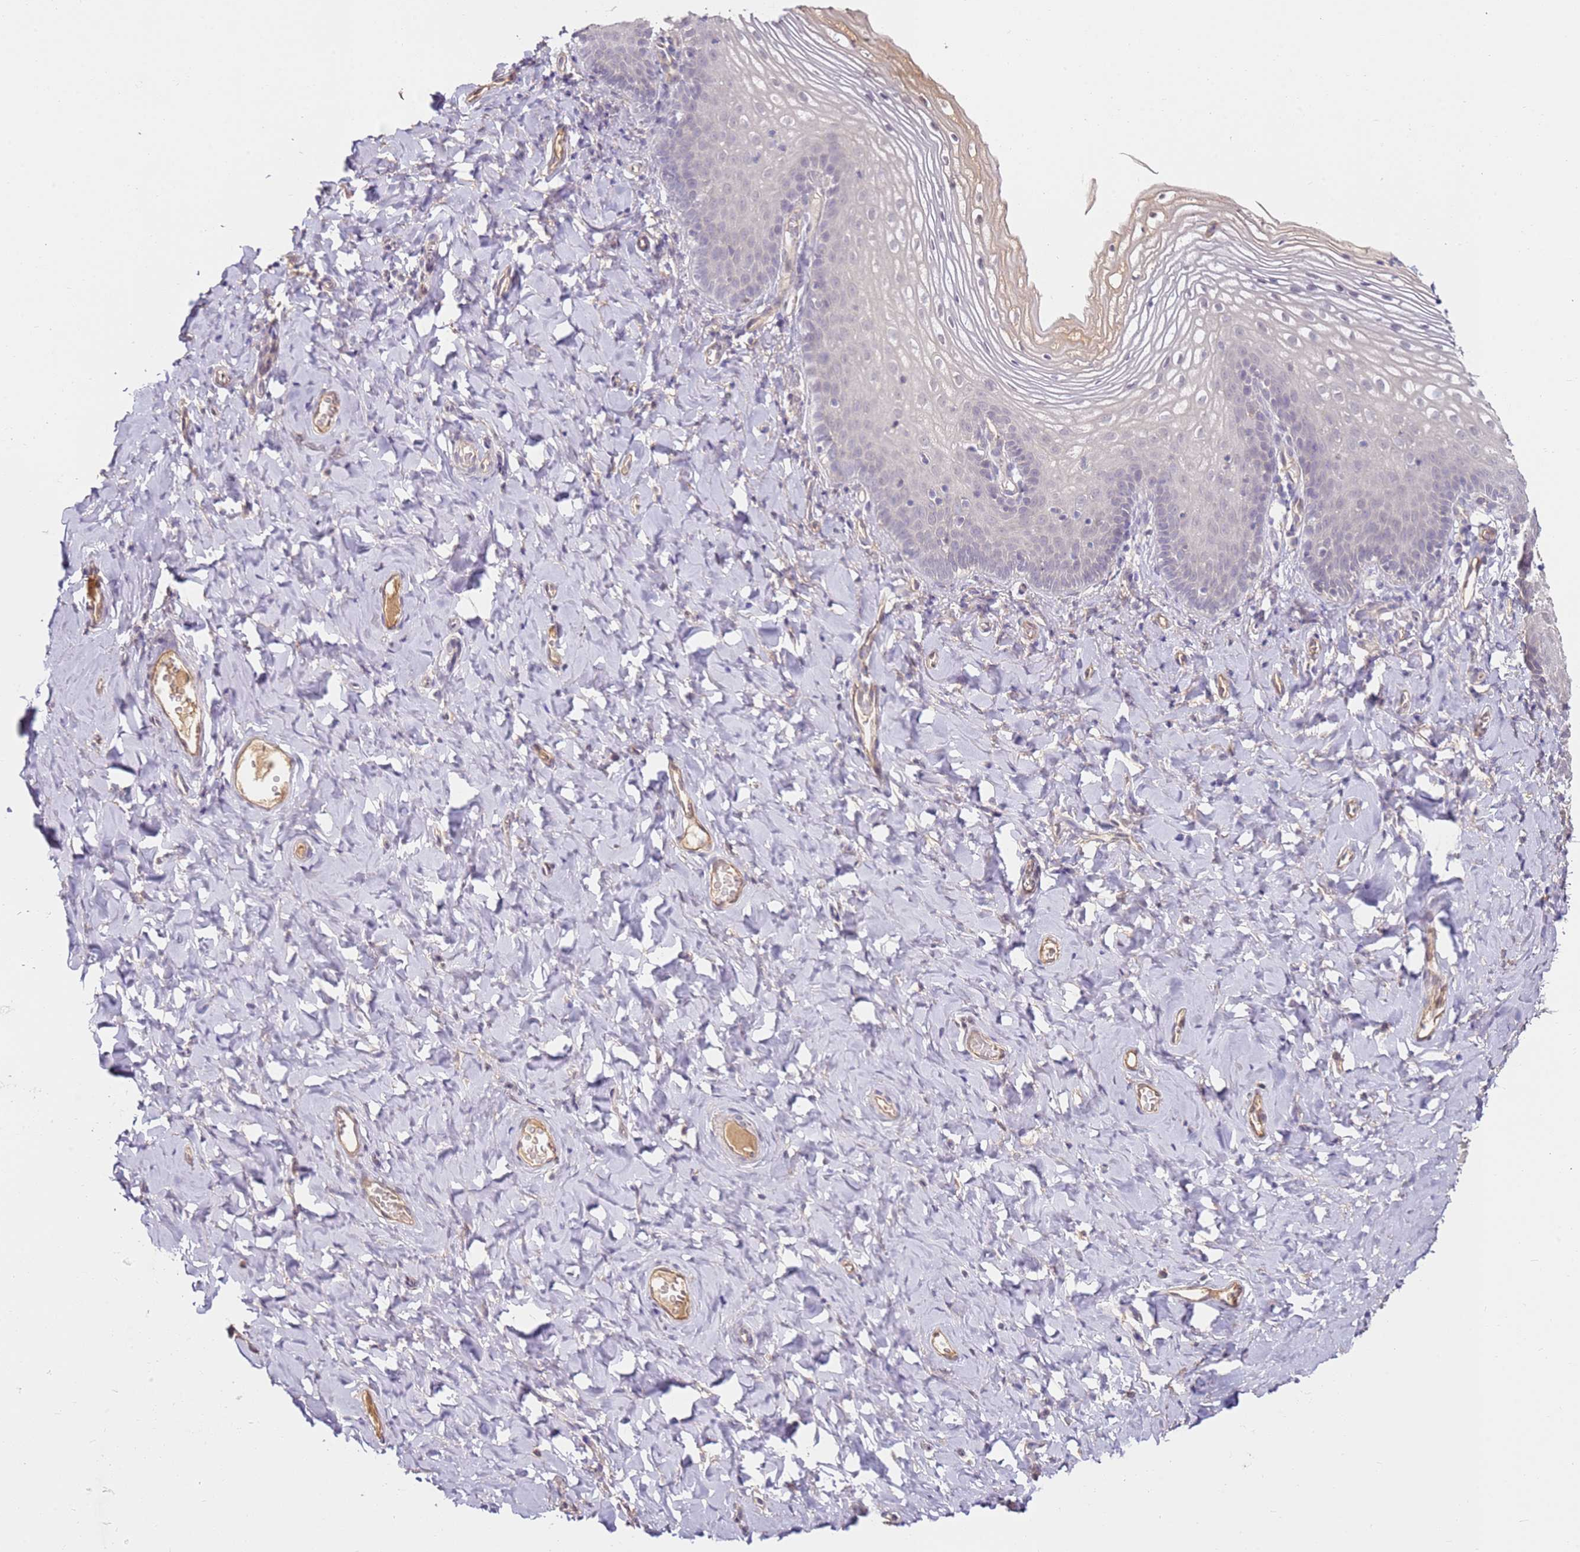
{"staining": {"intensity": "negative", "quantity": "none", "location": "none"}, "tissue": "vagina", "cell_type": "Squamous epithelial cells", "image_type": "normal", "snomed": [{"axis": "morphology", "description": "Normal tissue, NOS"}, {"axis": "topography", "description": "Vagina"}], "caption": "IHC histopathology image of benign vagina: vagina stained with DAB exhibits no significant protein positivity in squamous epithelial cells. The staining was performed using DAB (3,3'-diaminobenzidine) to visualize the protein expression in brown, while the nuclei were stained in blue with hematoxylin (Magnification: 20x).", "gene": "WDR93", "patient": {"sex": "female", "age": 60}}